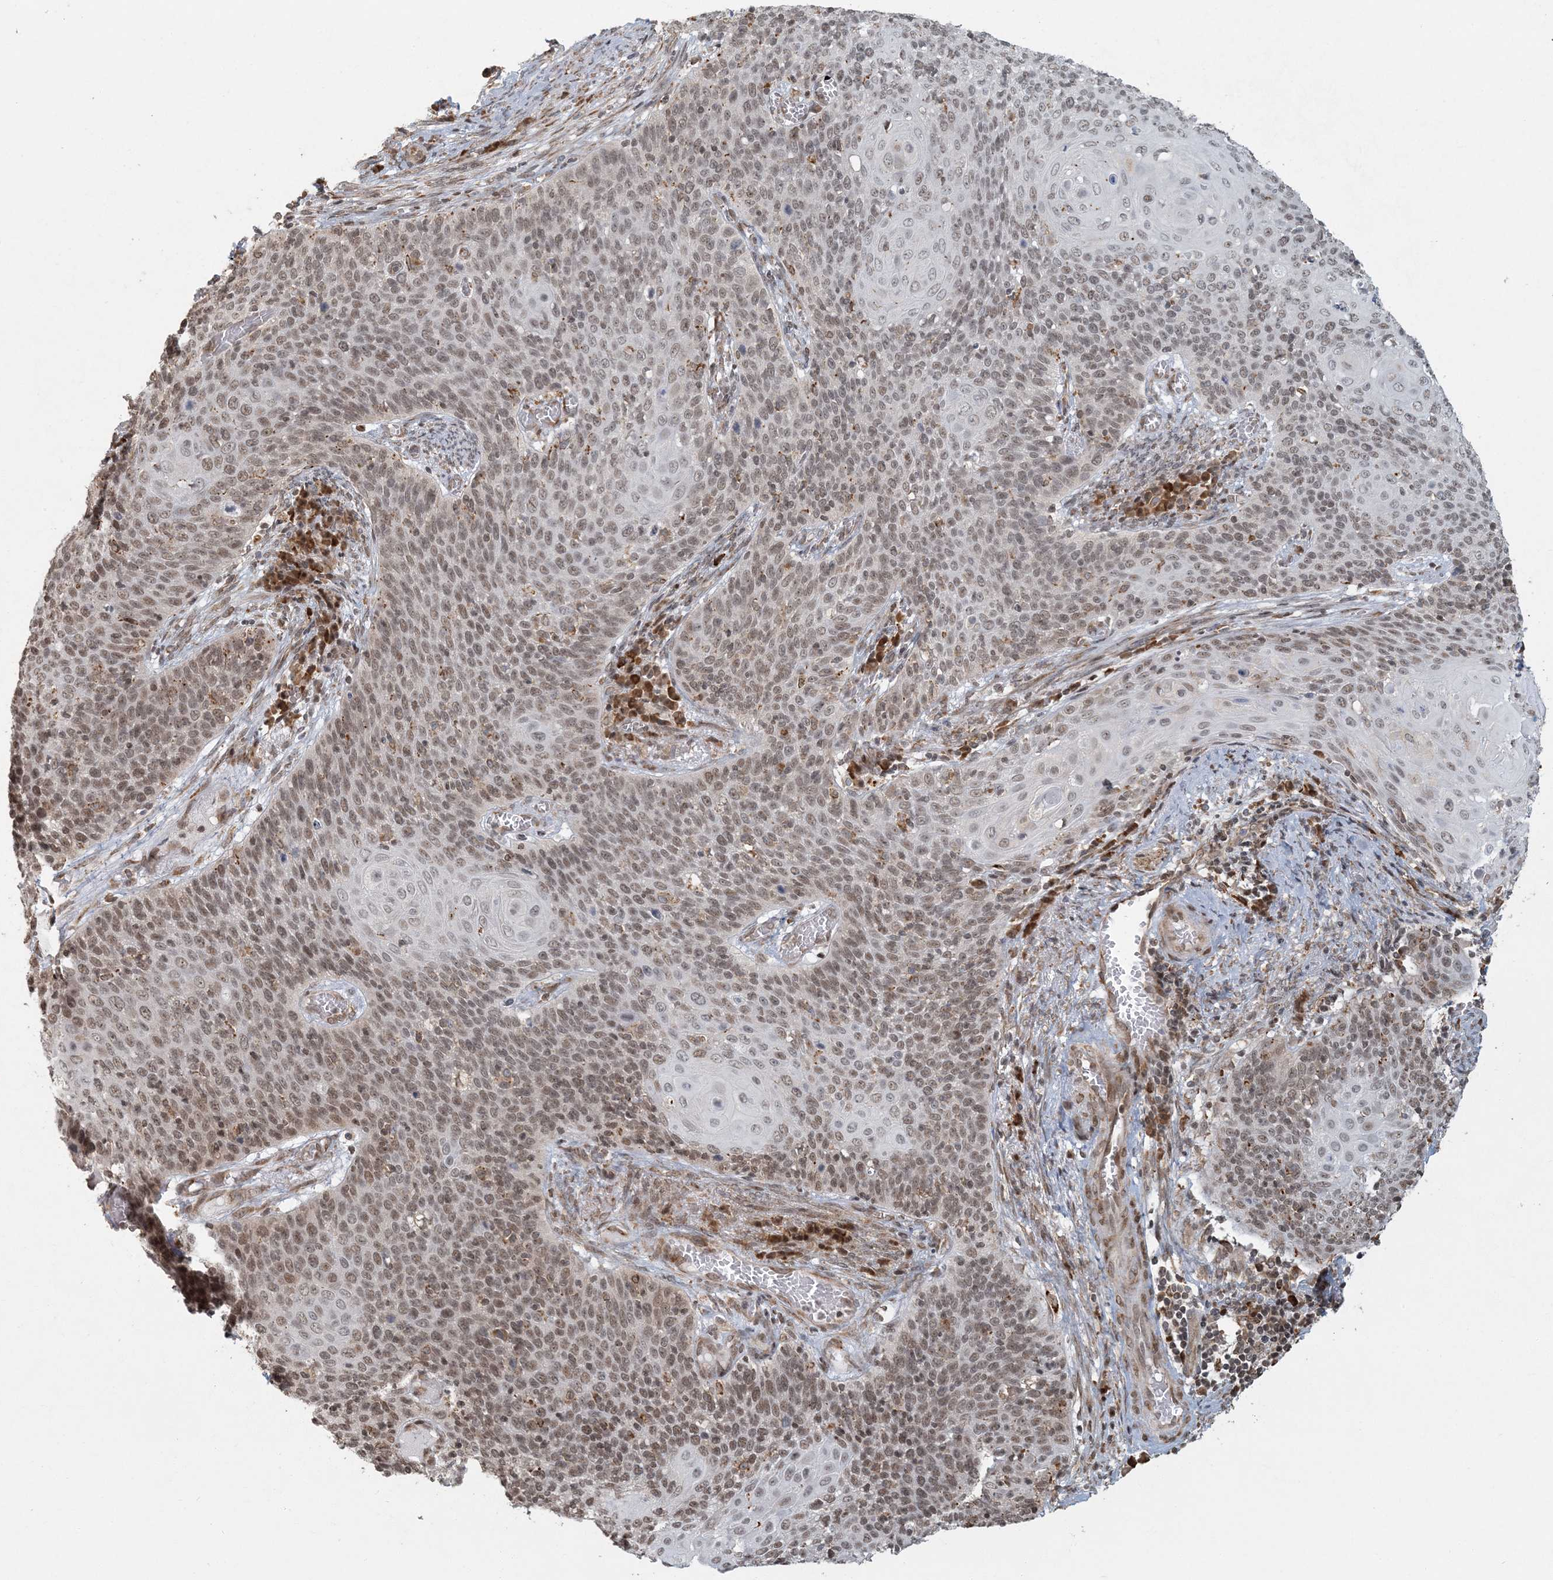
{"staining": {"intensity": "moderate", "quantity": ">75%", "location": "nuclear"}, "tissue": "cervical cancer", "cell_type": "Tumor cells", "image_type": "cancer", "snomed": [{"axis": "morphology", "description": "Squamous cell carcinoma, NOS"}, {"axis": "topography", "description": "Cervix"}], "caption": "The photomicrograph reveals staining of cervical cancer, revealing moderate nuclear protein expression (brown color) within tumor cells.", "gene": "AK9", "patient": {"sex": "female", "age": 39}}